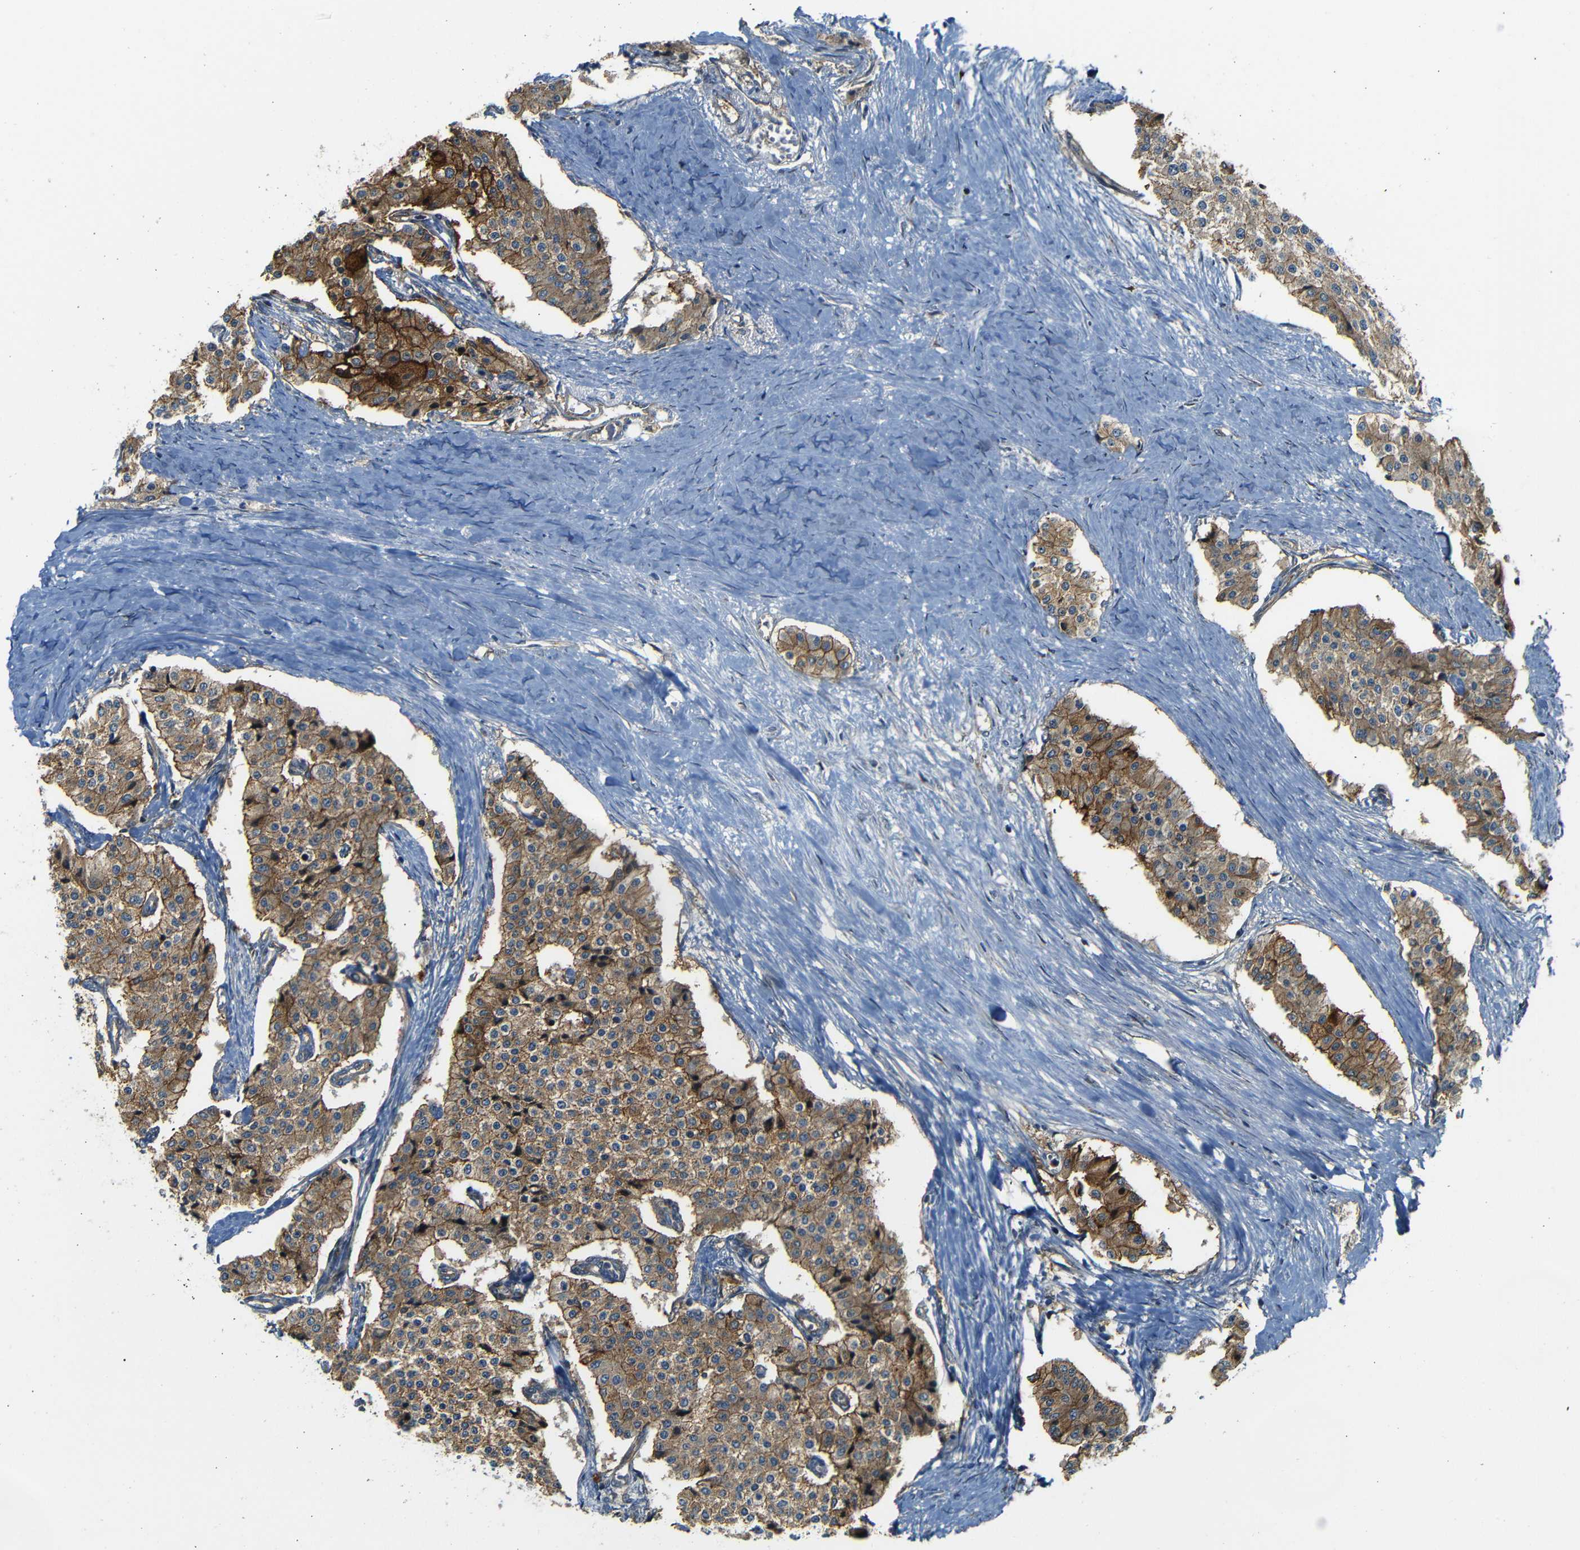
{"staining": {"intensity": "strong", "quantity": ">75%", "location": "cytoplasmic/membranous"}, "tissue": "carcinoid", "cell_type": "Tumor cells", "image_type": "cancer", "snomed": [{"axis": "morphology", "description": "Carcinoid, malignant, NOS"}, {"axis": "topography", "description": "Colon"}], "caption": "Human carcinoid stained with a brown dye reveals strong cytoplasmic/membranous positive positivity in about >75% of tumor cells.", "gene": "RELL1", "patient": {"sex": "female", "age": 52}}